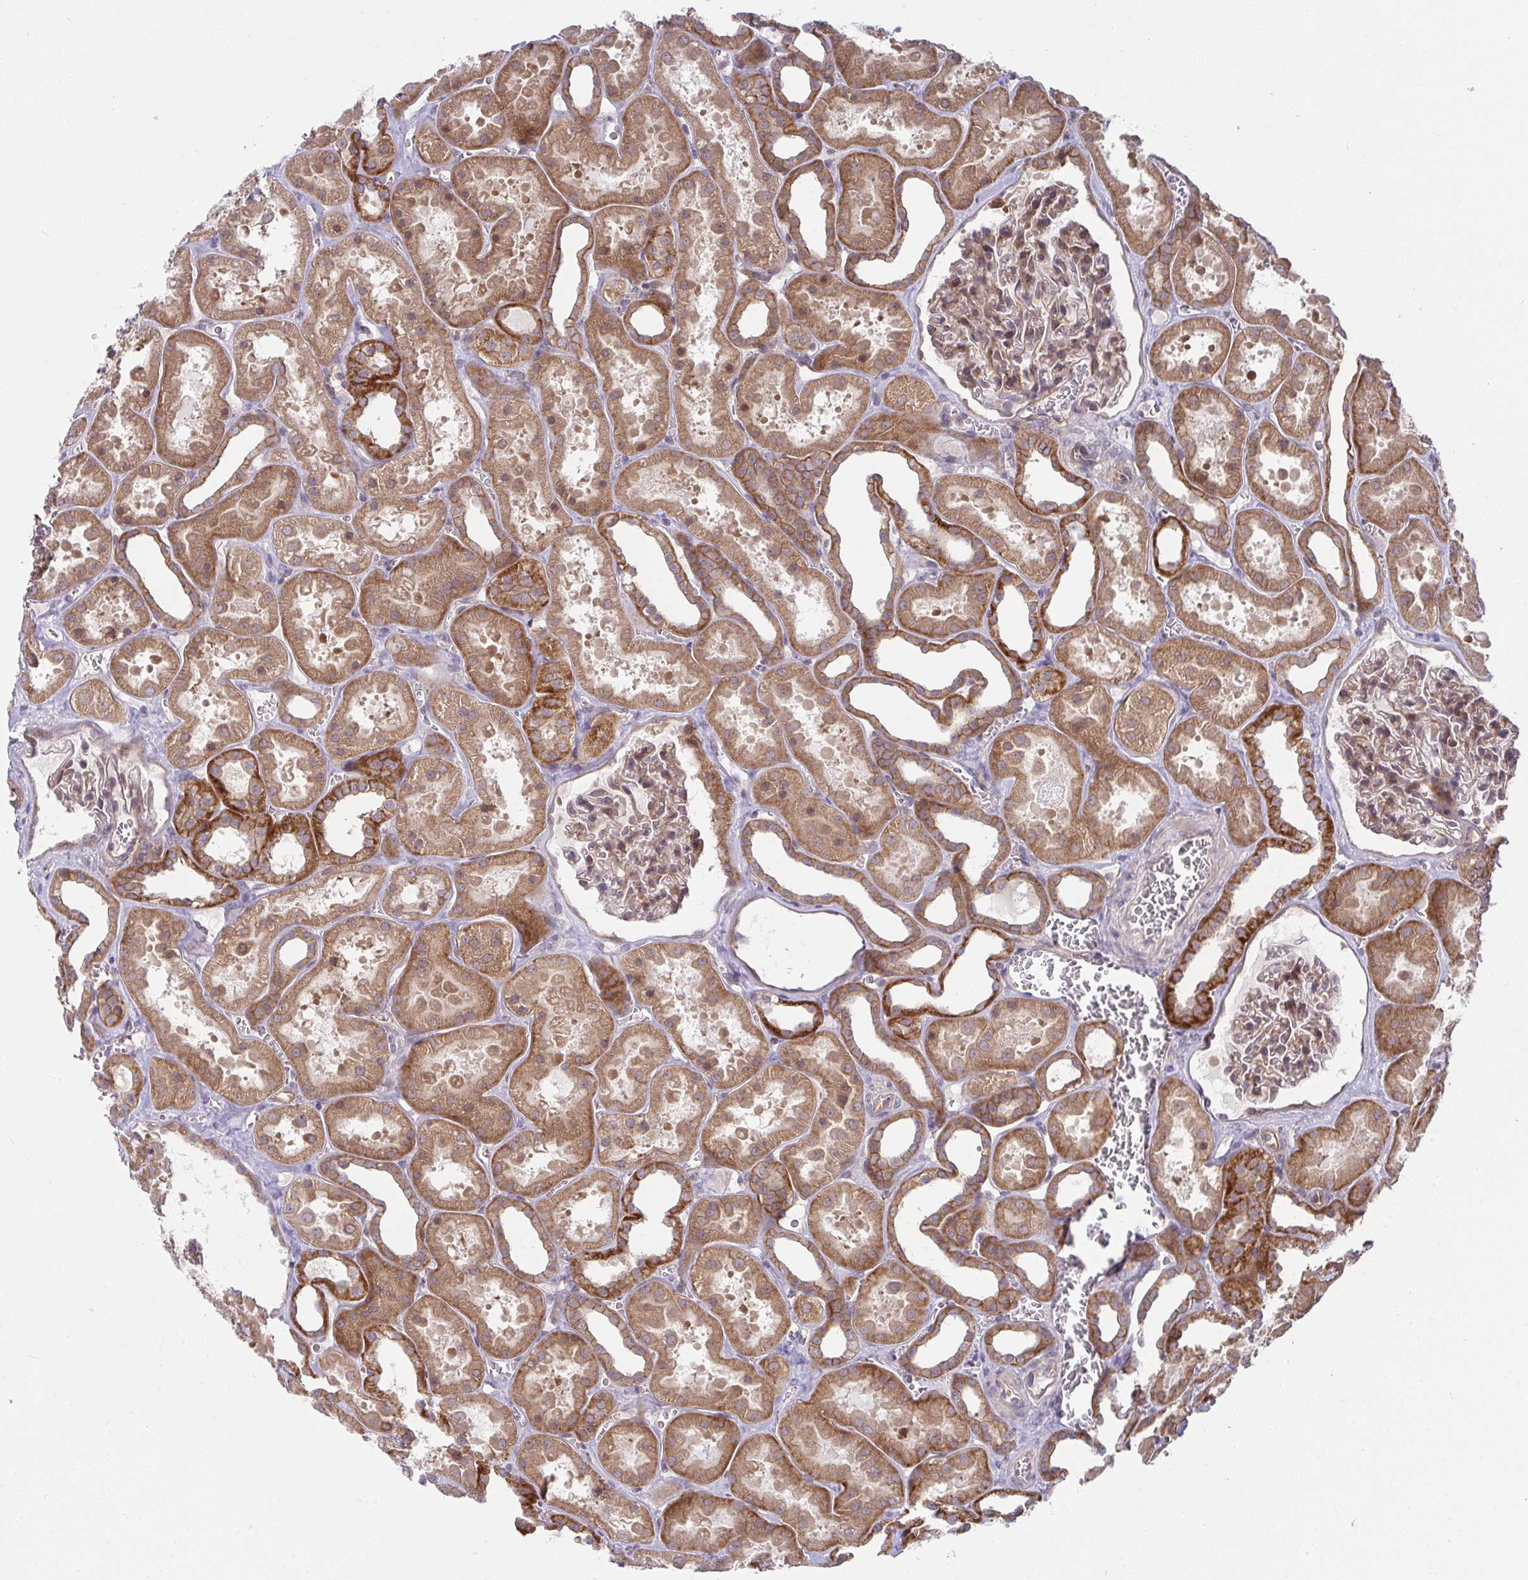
{"staining": {"intensity": "weak", "quantity": "25%-75%", "location": "cytoplasmic/membranous"}, "tissue": "kidney", "cell_type": "Cells in glomeruli", "image_type": "normal", "snomed": [{"axis": "morphology", "description": "Normal tissue, NOS"}, {"axis": "topography", "description": "Kidney"}], "caption": "High-magnification brightfield microscopy of unremarkable kidney stained with DAB (brown) and counterstained with hematoxylin (blue). cells in glomeruli exhibit weak cytoplasmic/membranous expression is appreciated in approximately25%-75% of cells. The staining was performed using DAB to visualize the protein expression in brown, while the nuclei were stained in blue with hematoxylin (Magnification: 20x).", "gene": "CASP9", "patient": {"sex": "female", "age": 41}}